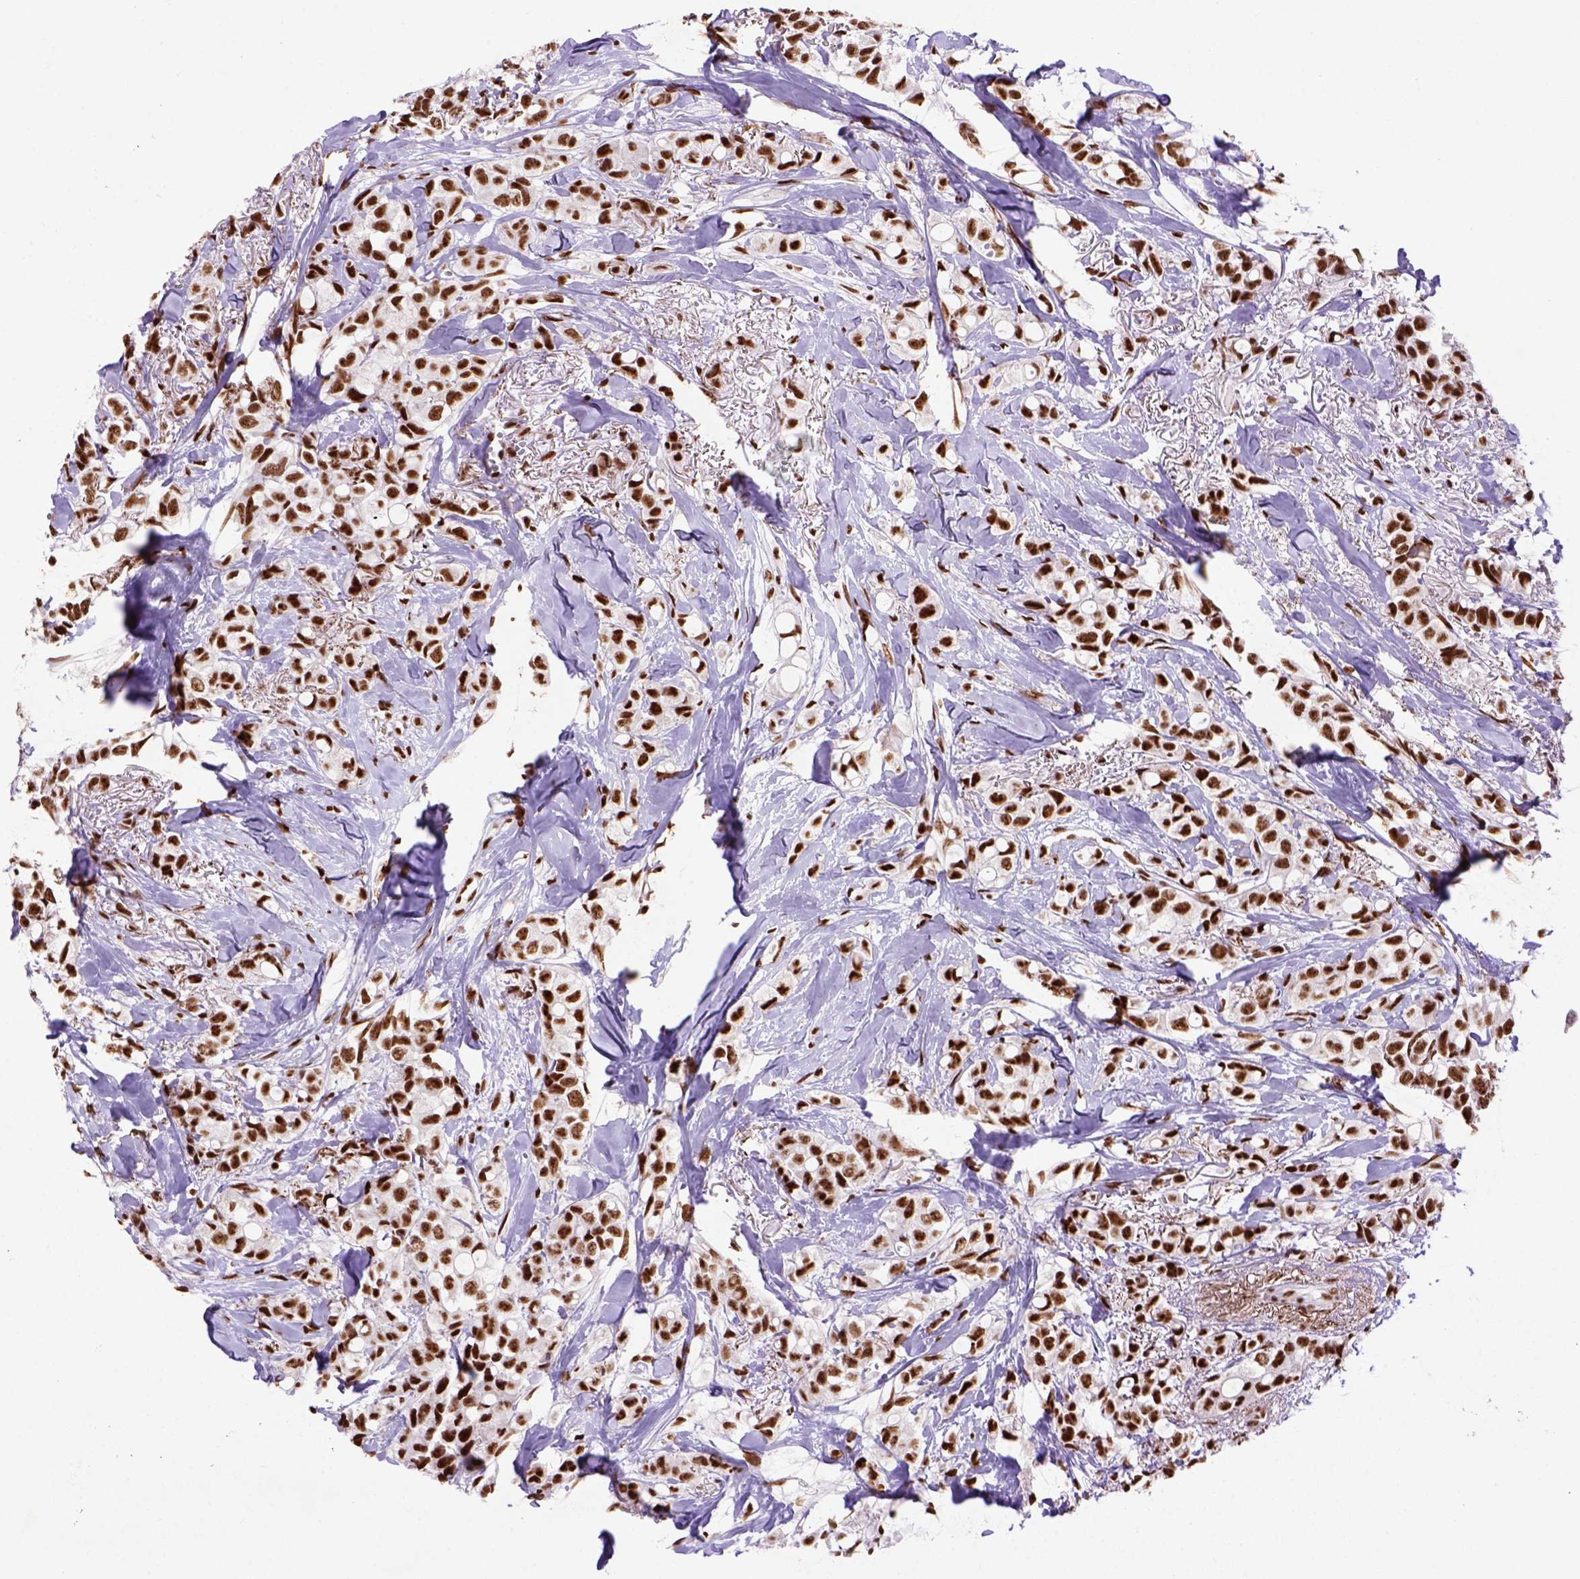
{"staining": {"intensity": "strong", "quantity": ">75%", "location": "nuclear"}, "tissue": "breast cancer", "cell_type": "Tumor cells", "image_type": "cancer", "snomed": [{"axis": "morphology", "description": "Duct carcinoma"}, {"axis": "topography", "description": "Breast"}], "caption": "Immunohistochemical staining of human breast cancer exhibits high levels of strong nuclear positivity in about >75% of tumor cells.", "gene": "NSMCE2", "patient": {"sex": "female", "age": 85}}